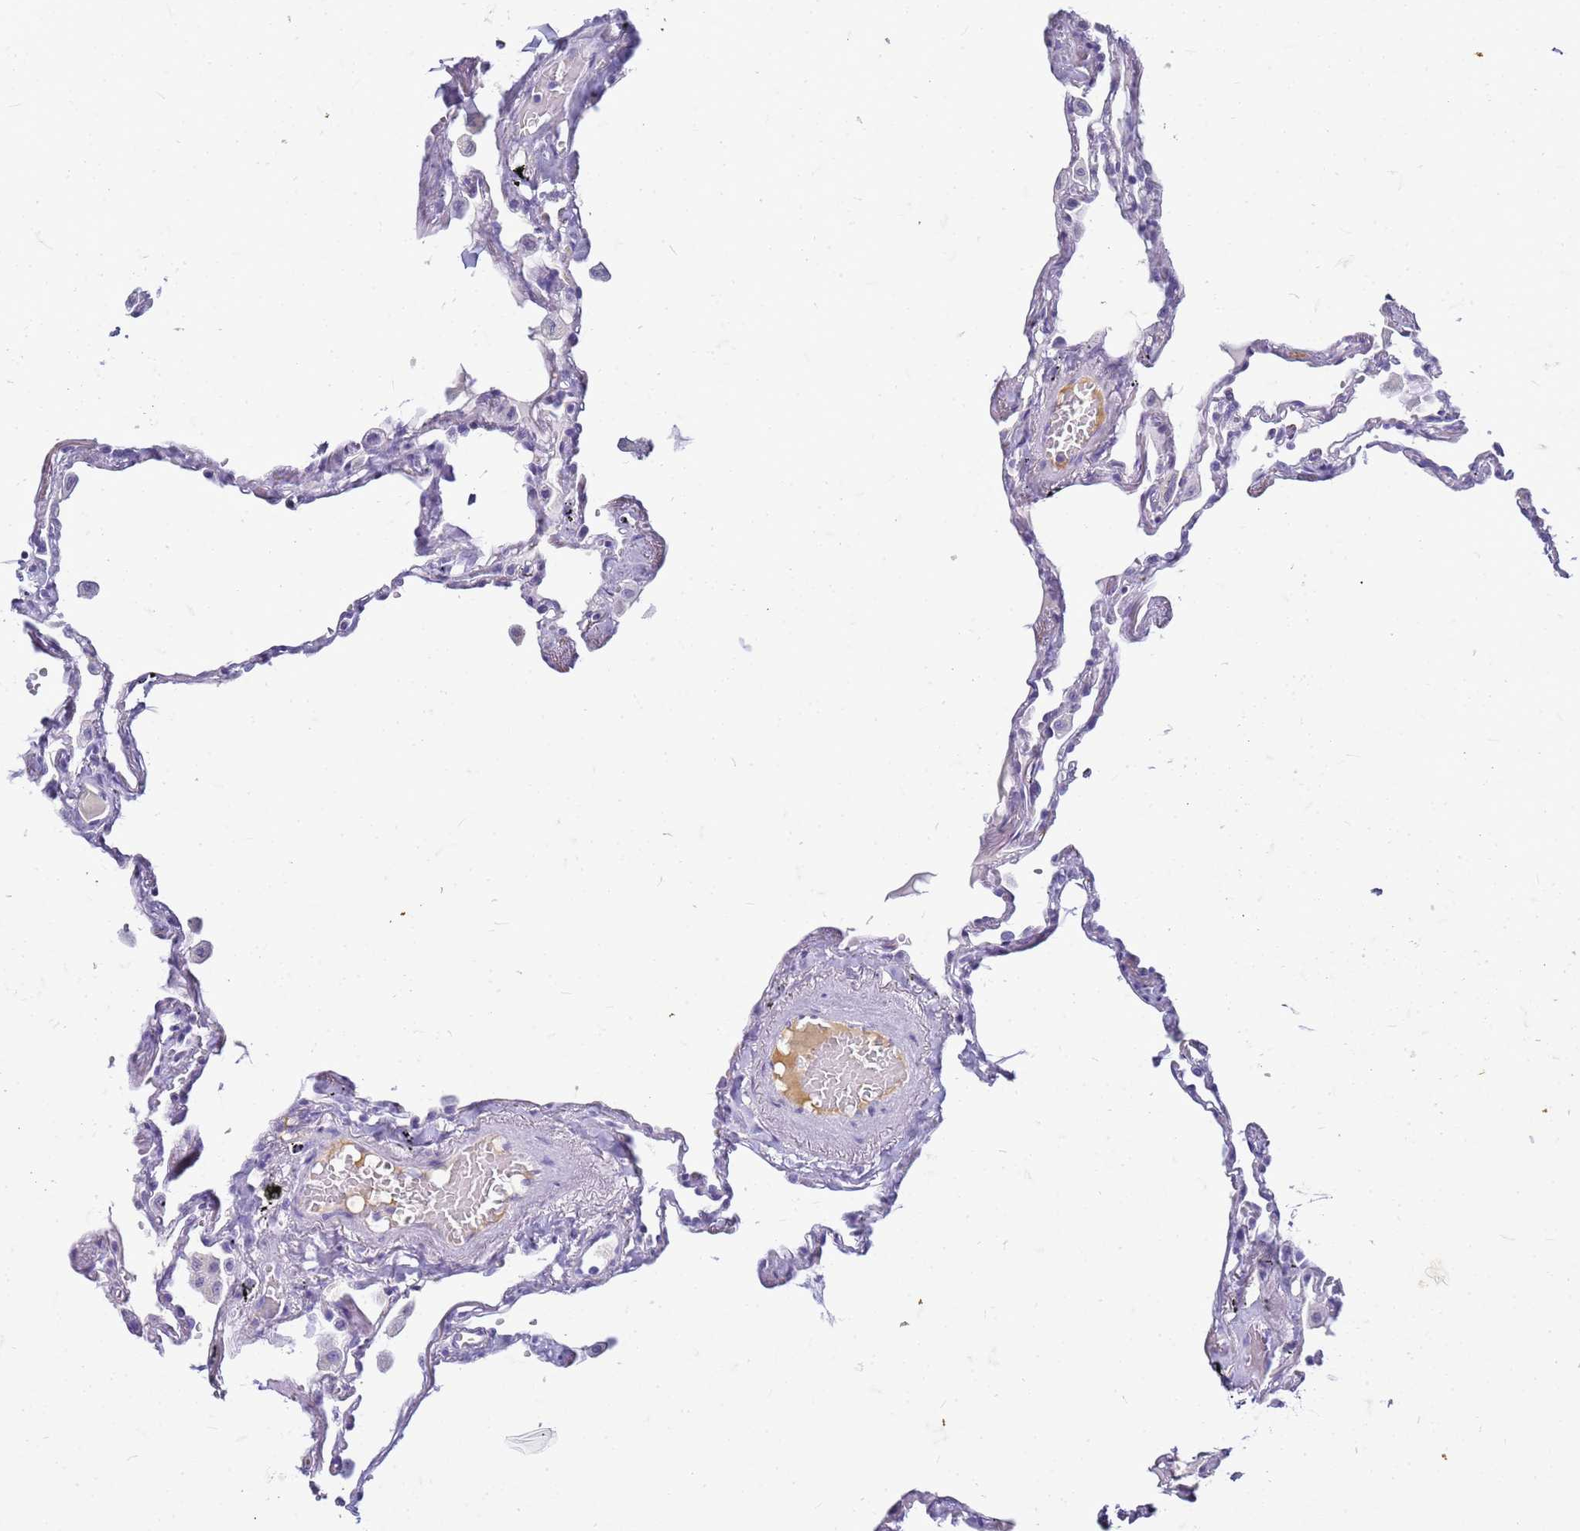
{"staining": {"intensity": "negative", "quantity": "none", "location": "none"}, "tissue": "lung", "cell_type": "Alveolar cells", "image_type": "normal", "snomed": [{"axis": "morphology", "description": "Normal tissue, NOS"}, {"axis": "topography", "description": "Lung"}], "caption": "Protein analysis of unremarkable lung reveals no significant staining in alveolar cells.", "gene": "CFAP100", "patient": {"sex": "female", "age": 67}}